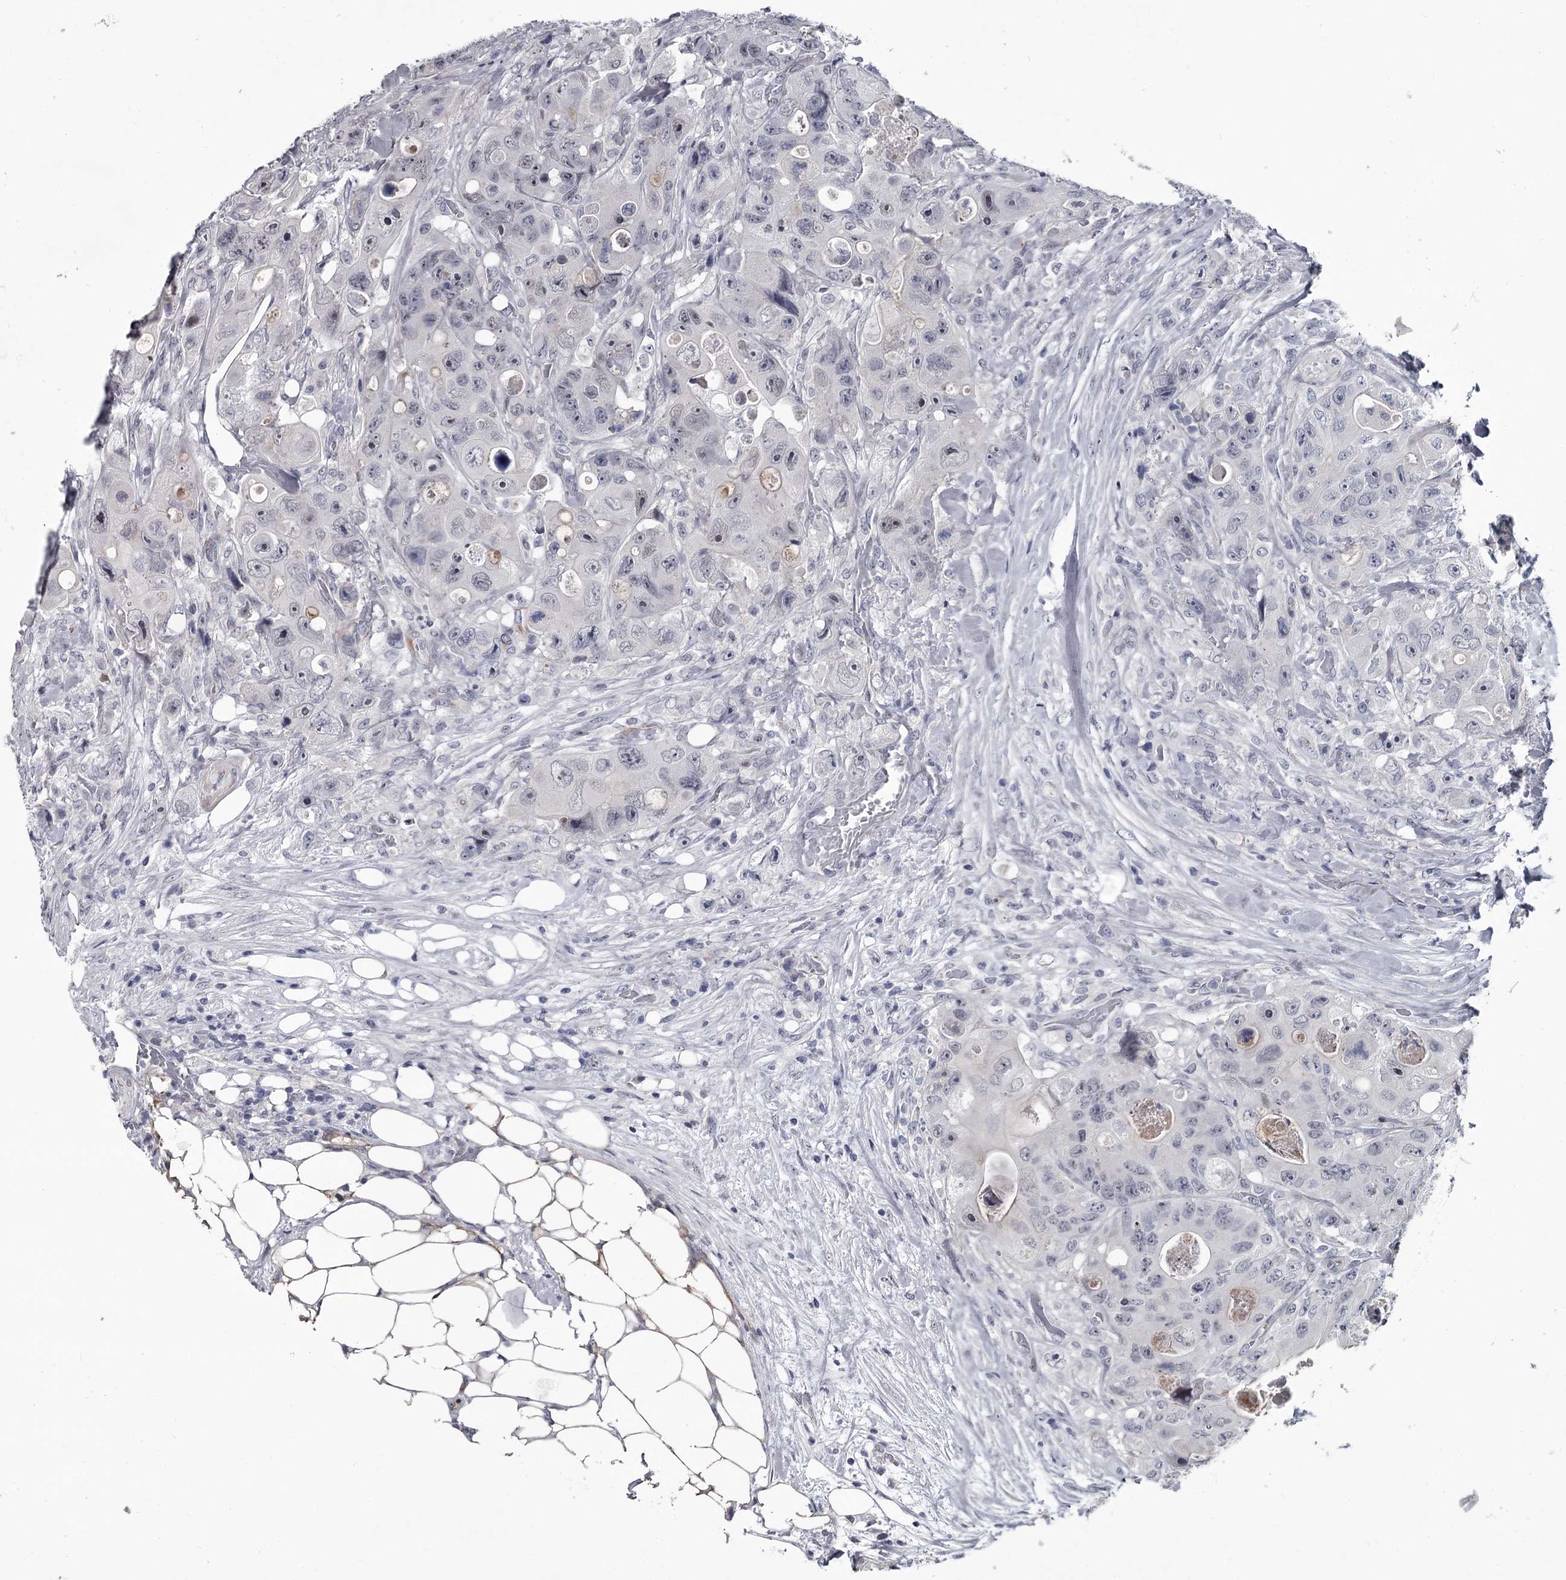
{"staining": {"intensity": "negative", "quantity": "none", "location": "none"}, "tissue": "colorectal cancer", "cell_type": "Tumor cells", "image_type": "cancer", "snomed": [{"axis": "morphology", "description": "Adenocarcinoma, NOS"}, {"axis": "topography", "description": "Colon"}], "caption": "IHC micrograph of neoplastic tissue: colorectal adenocarcinoma stained with DAB exhibits no significant protein positivity in tumor cells. Brightfield microscopy of IHC stained with DAB (brown) and hematoxylin (blue), captured at high magnification.", "gene": "PRPF40B", "patient": {"sex": "female", "age": 46}}